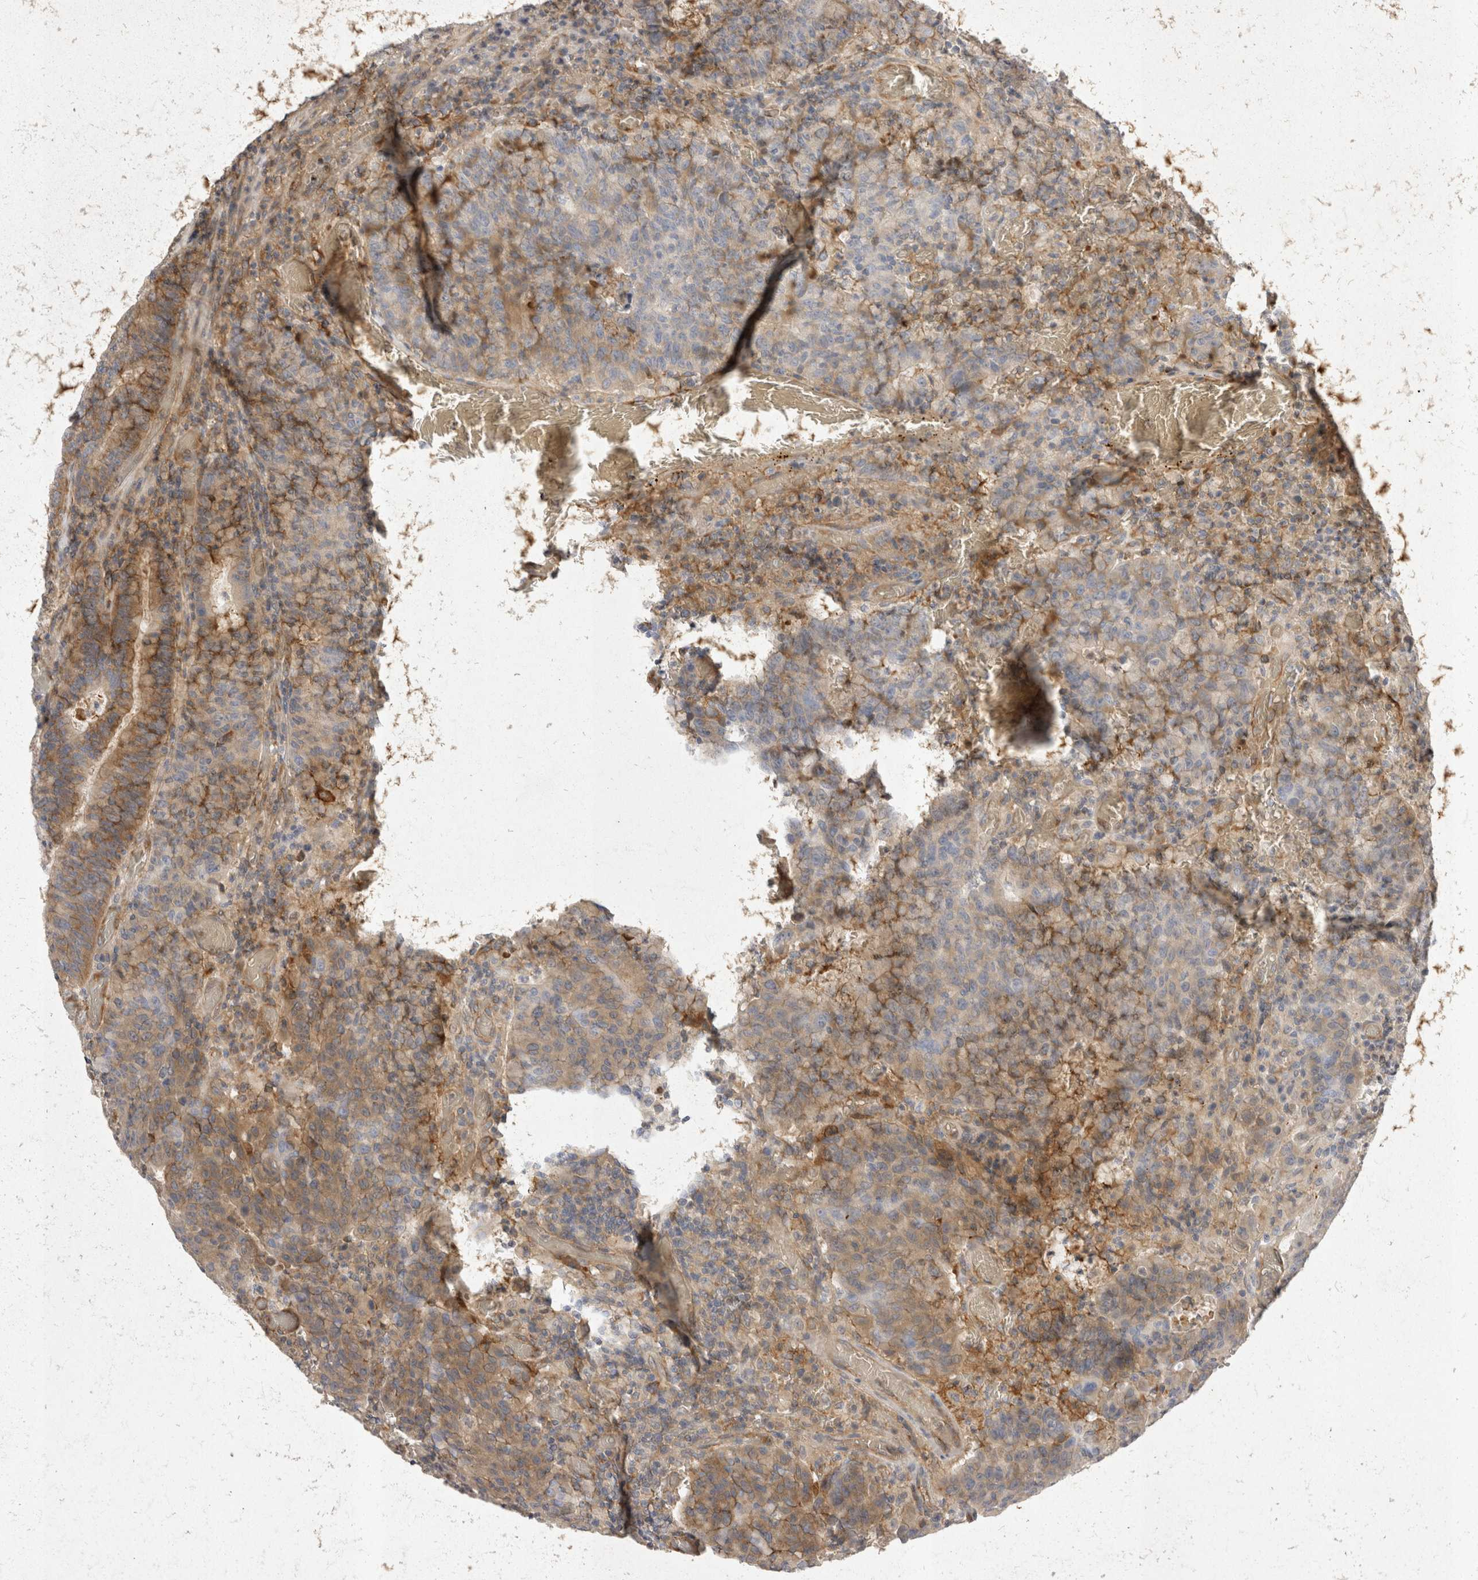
{"staining": {"intensity": "weak", "quantity": "25%-75%", "location": "cytoplasmic/membranous"}, "tissue": "colorectal cancer", "cell_type": "Tumor cells", "image_type": "cancer", "snomed": [{"axis": "morphology", "description": "Adenocarcinoma, NOS"}, {"axis": "topography", "description": "Colon"}], "caption": "A brown stain highlights weak cytoplasmic/membranous expression of a protein in human colorectal cancer tumor cells.", "gene": "EIF4G3", "patient": {"sex": "female", "age": 75}}